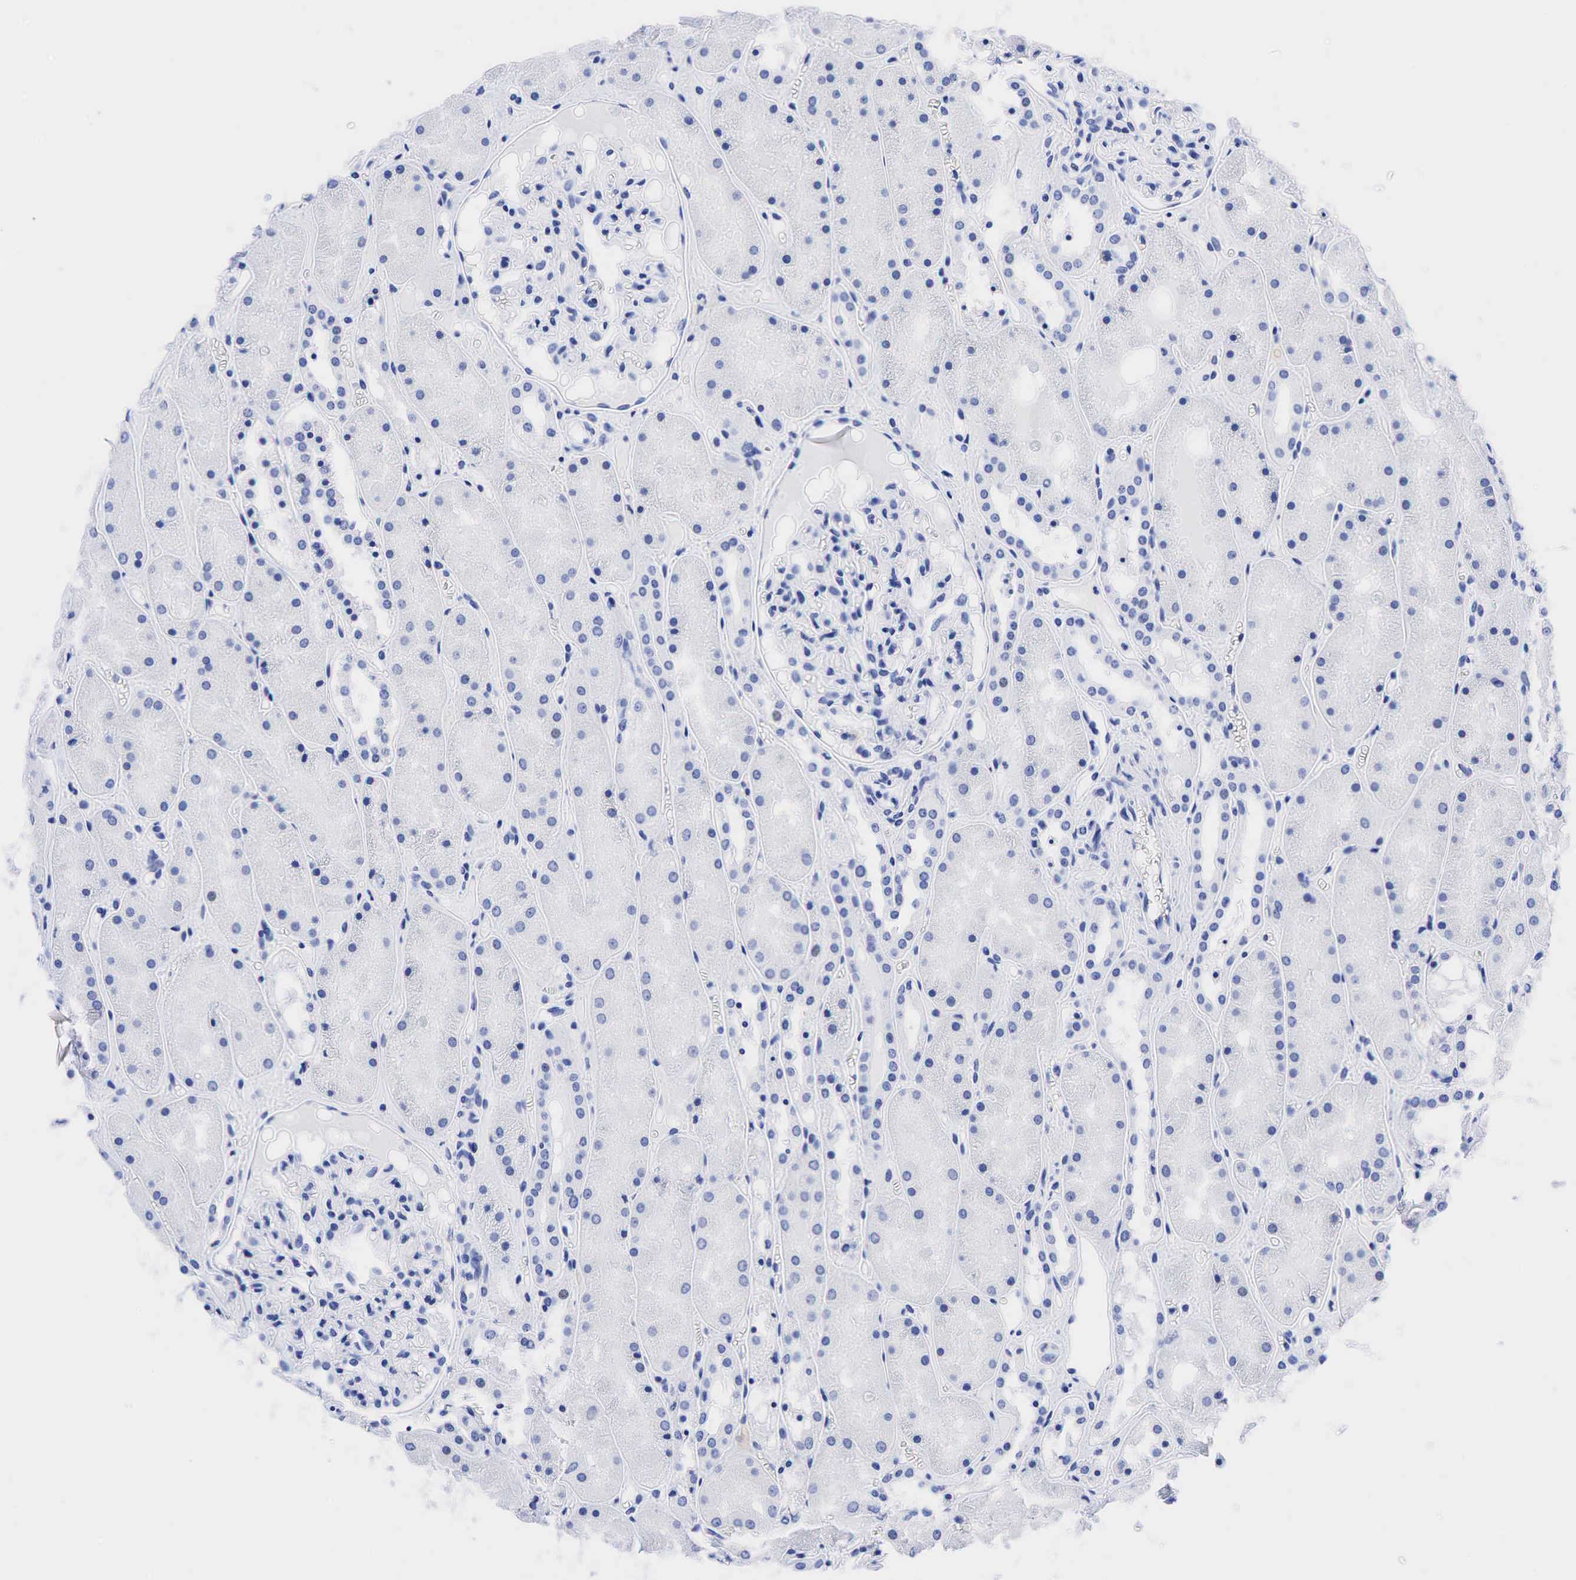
{"staining": {"intensity": "negative", "quantity": "none", "location": "none"}, "tissue": "kidney", "cell_type": "Cells in glomeruli", "image_type": "normal", "snomed": [{"axis": "morphology", "description": "Normal tissue, NOS"}, {"axis": "topography", "description": "Kidney"}], "caption": "The micrograph shows no staining of cells in glomeruli in unremarkable kidney.", "gene": "CHGA", "patient": {"sex": "male", "age": 36}}